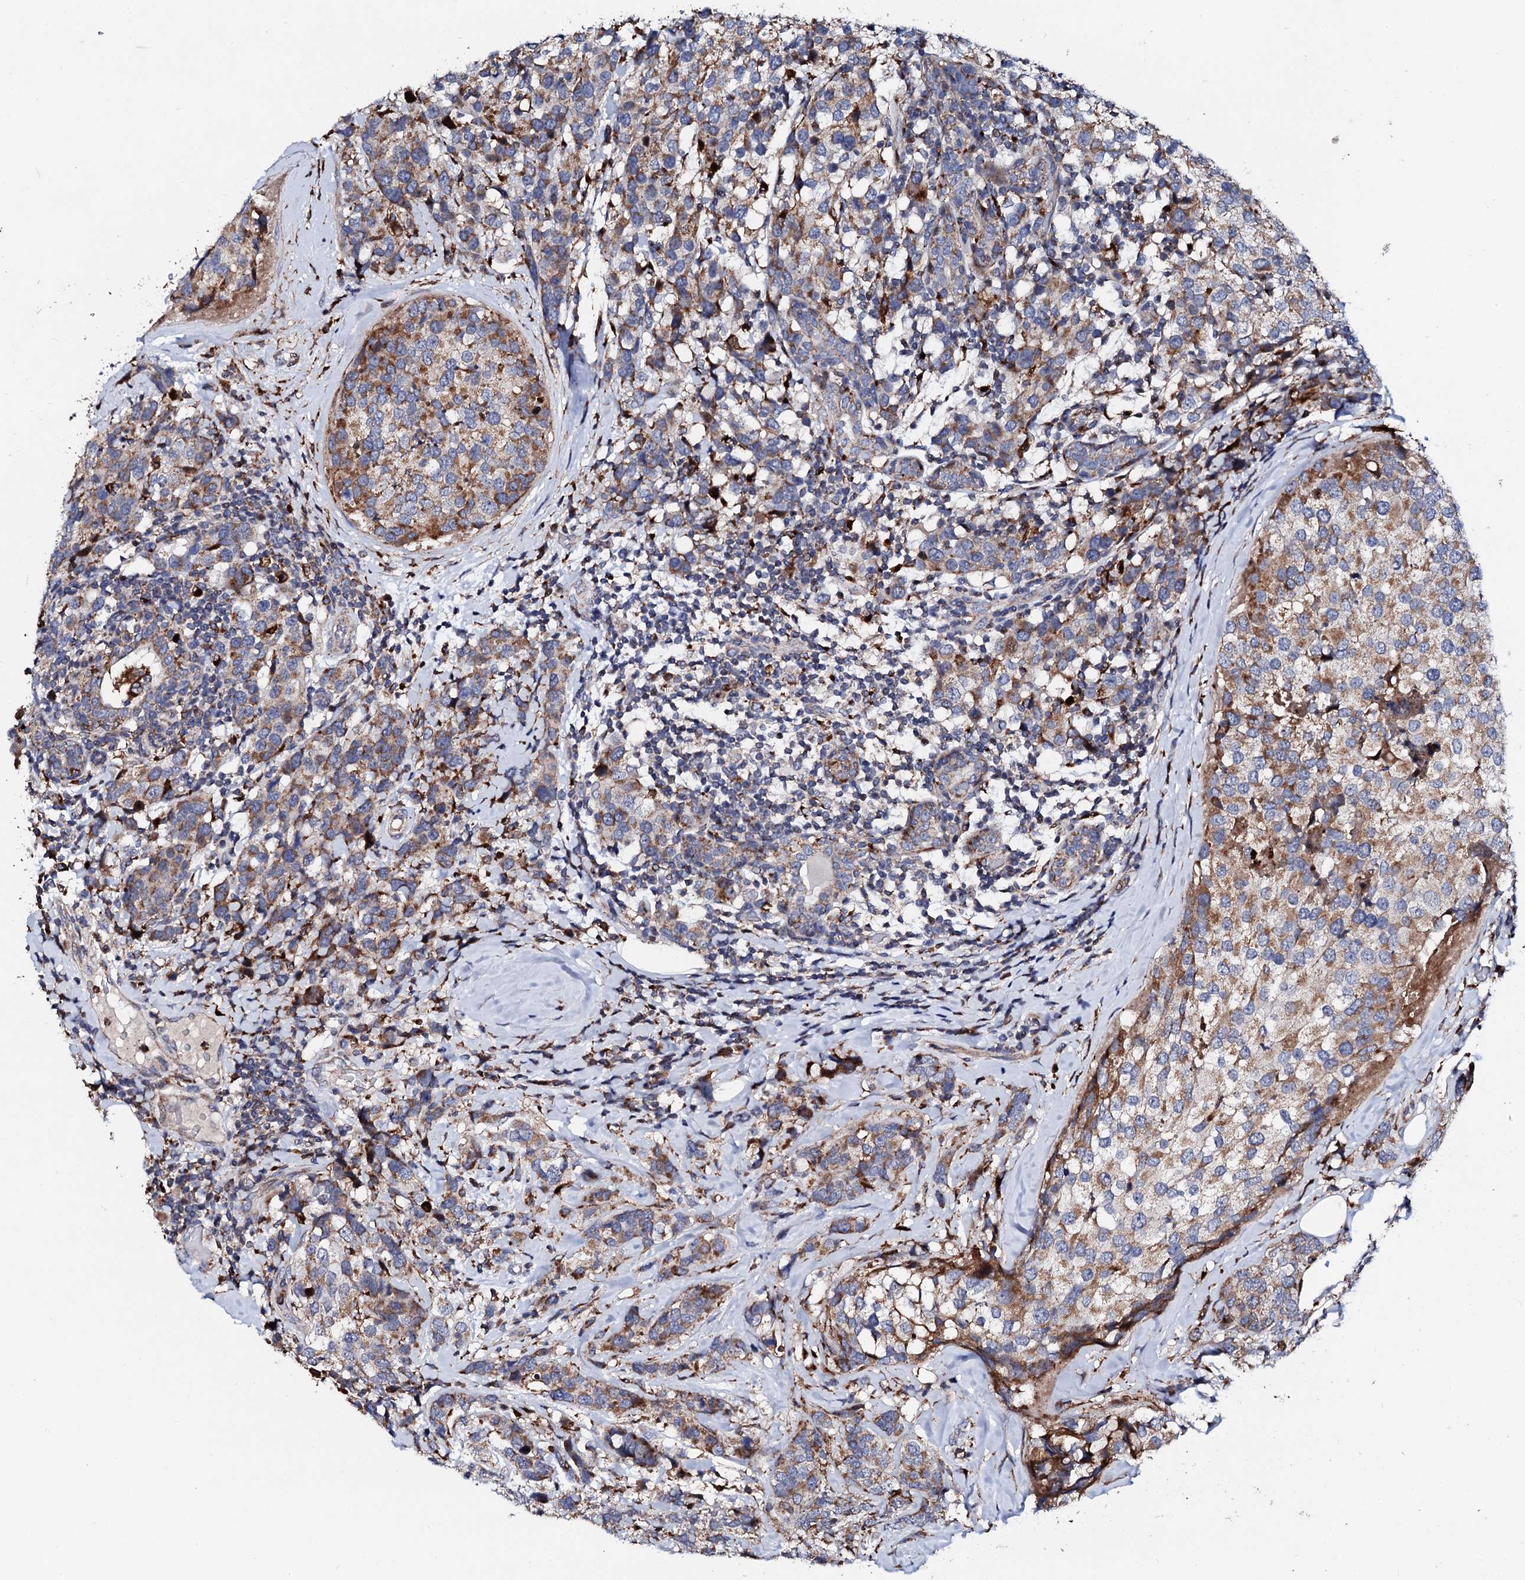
{"staining": {"intensity": "moderate", "quantity": ">75%", "location": "cytoplasmic/membranous"}, "tissue": "breast cancer", "cell_type": "Tumor cells", "image_type": "cancer", "snomed": [{"axis": "morphology", "description": "Lobular carcinoma"}, {"axis": "topography", "description": "Breast"}], "caption": "Protein expression analysis of lobular carcinoma (breast) exhibits moderate cytoplasmic/membranous positivity in about >75% of tumor cells. (DAB IHC, brown staining for protein, blue staining for nuclei).", "gene": "TCIRG1", "patient": {"sex": "female", "age": 59}}